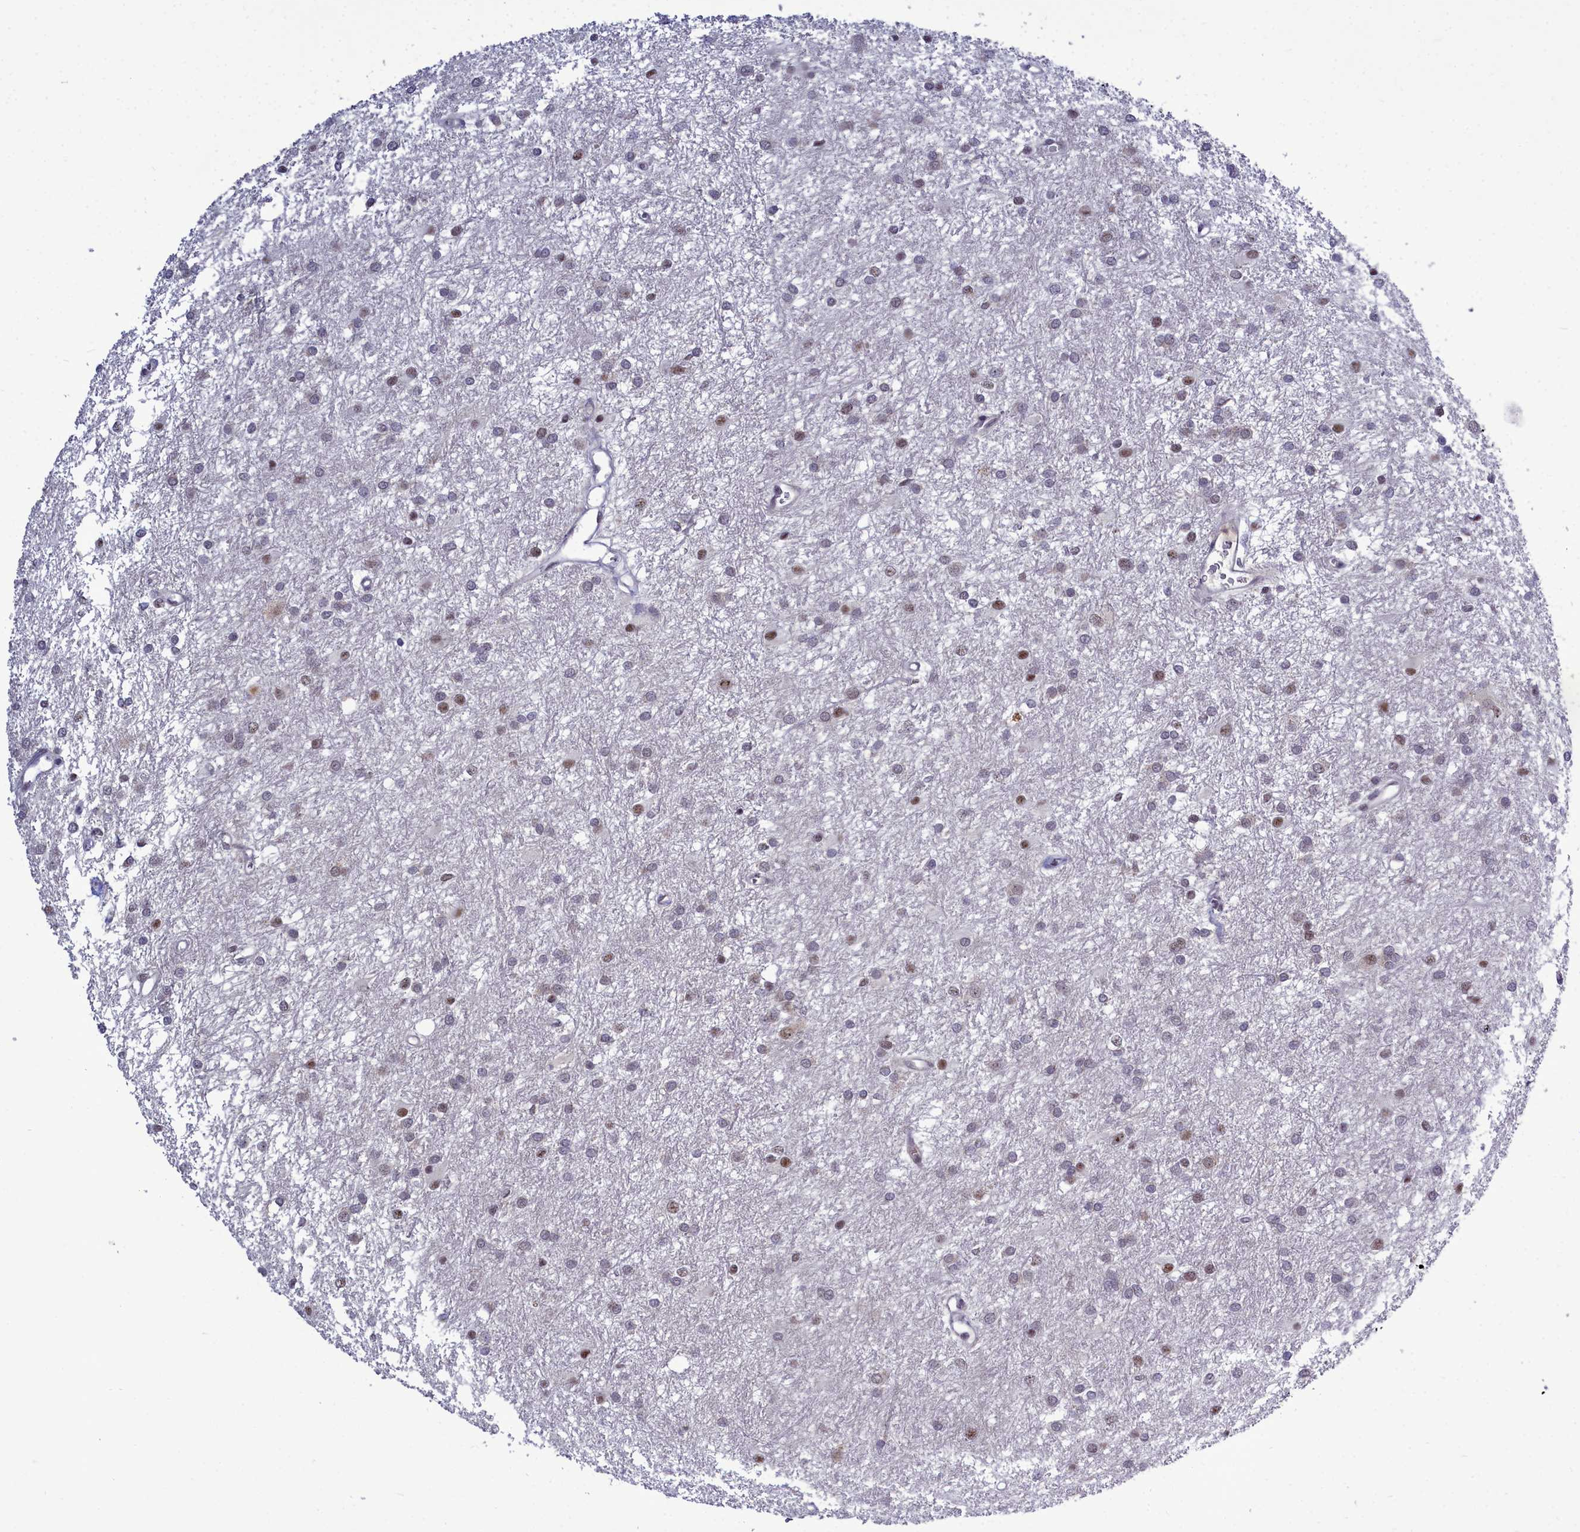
{"staining": {"intensity": "moderate", "quantity": "<25%", "location": "nuclear"}, "tissue": "glioma", "cell_type": "Tumor cells", "image_type": "cancer", "snomed": [{"axis": "morphology", "description": "Glioma, malignant, High grade"}, {"axis": "topography", "description": "Brain"}], "caption": "Protein expression analysis of glioma reveals moderate nuclear positivity in approximately <25% of tumor cells. The staining was performed using DAB, with brown indicating positive protein expression. Nuclei are stained blue with hematoxylin.", "gene": "POM121L2", "patient": {"sex": "female", "age": 50}}